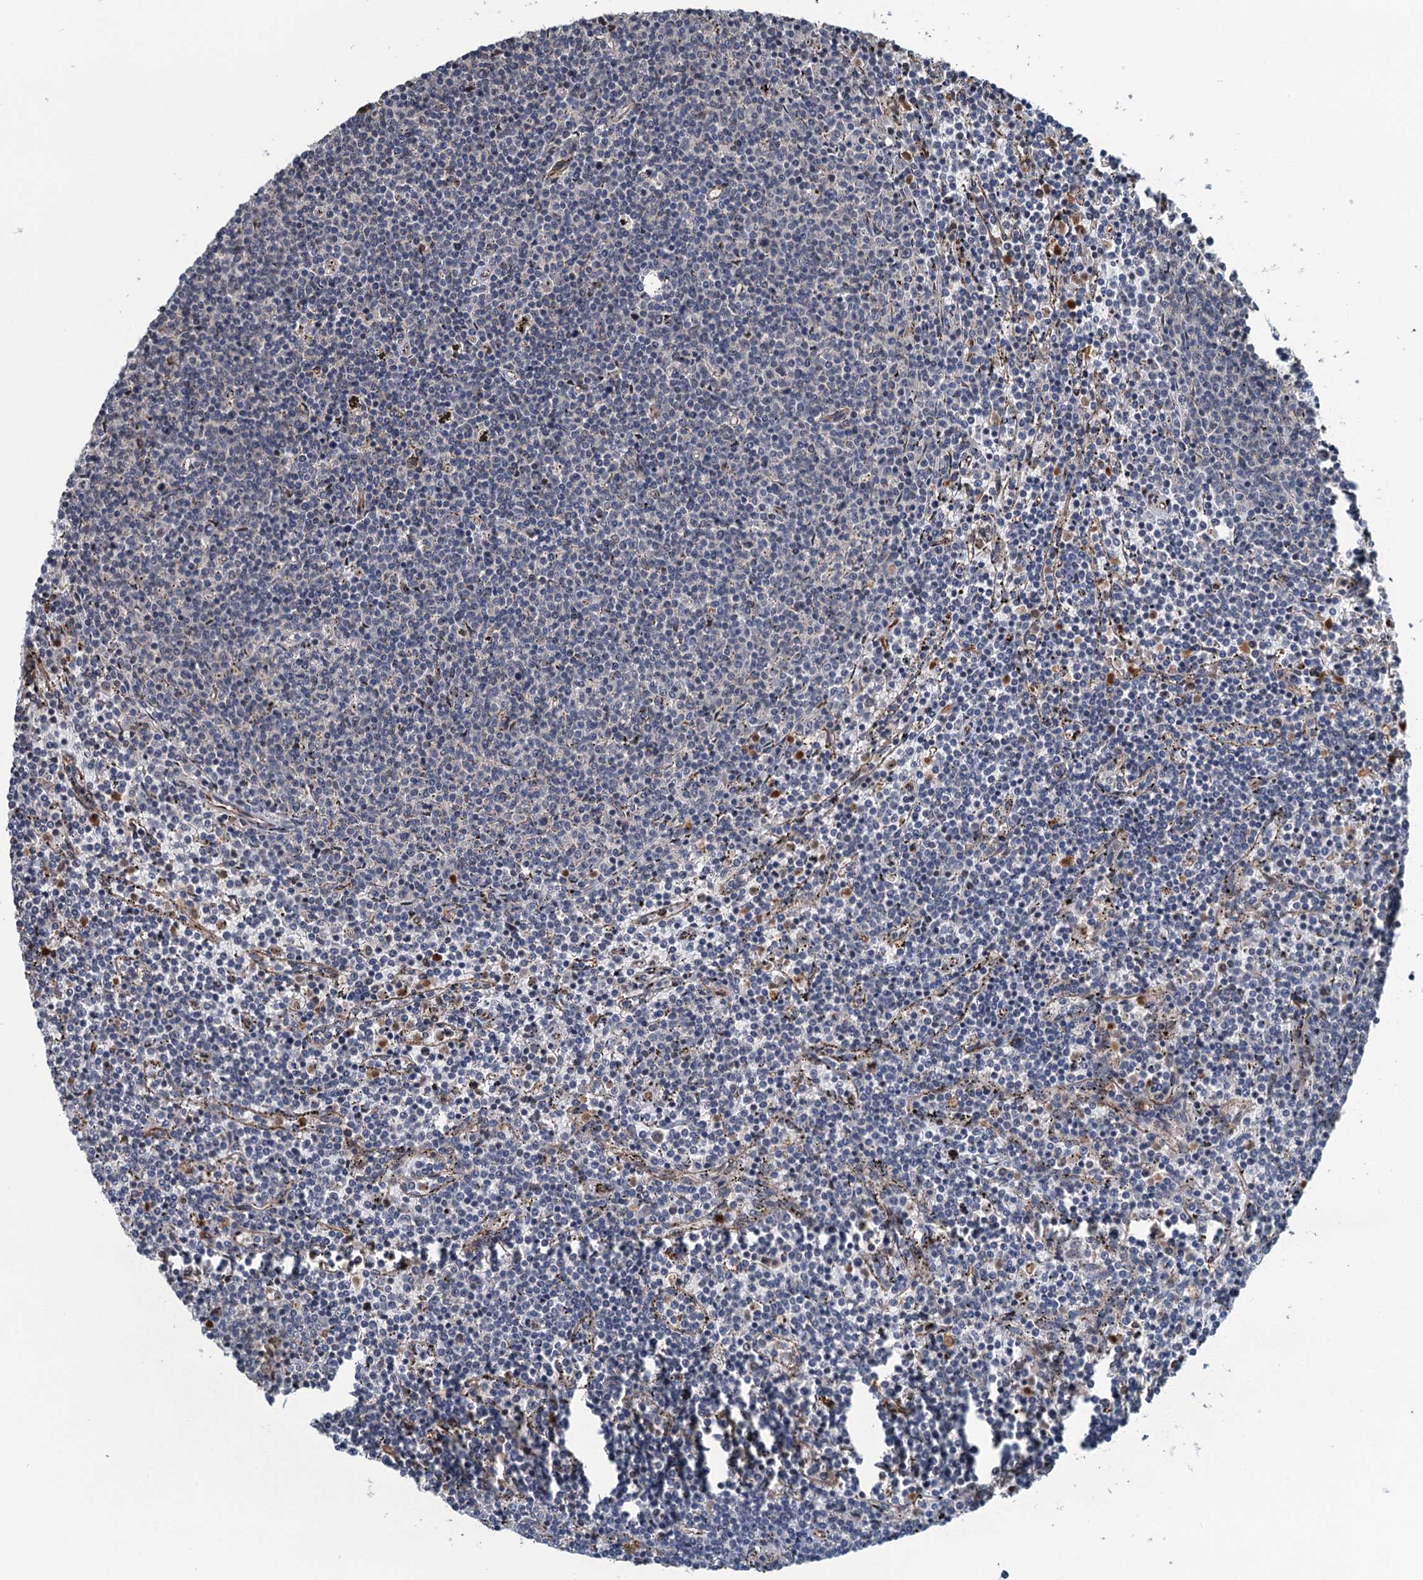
{"staining": {"intensity": "negative", "quantity": "none", "location": "none"}, "tissue": "lymphoma", "cell_type": "Tumor cells", "image_type": "cancer", "snomed": [{"axis": "morphology", "description": "Malignant lymphoma, non-Hodgkin's type, Low grade"}, {"axis": "topography", "description": "Spleen"}], "caption": "Immunohistochemistry of human lymphoma demonstrates no expression in tumor cells.", "gene": "WHAMM", "patient": {"sex": "female", "age": 50}}